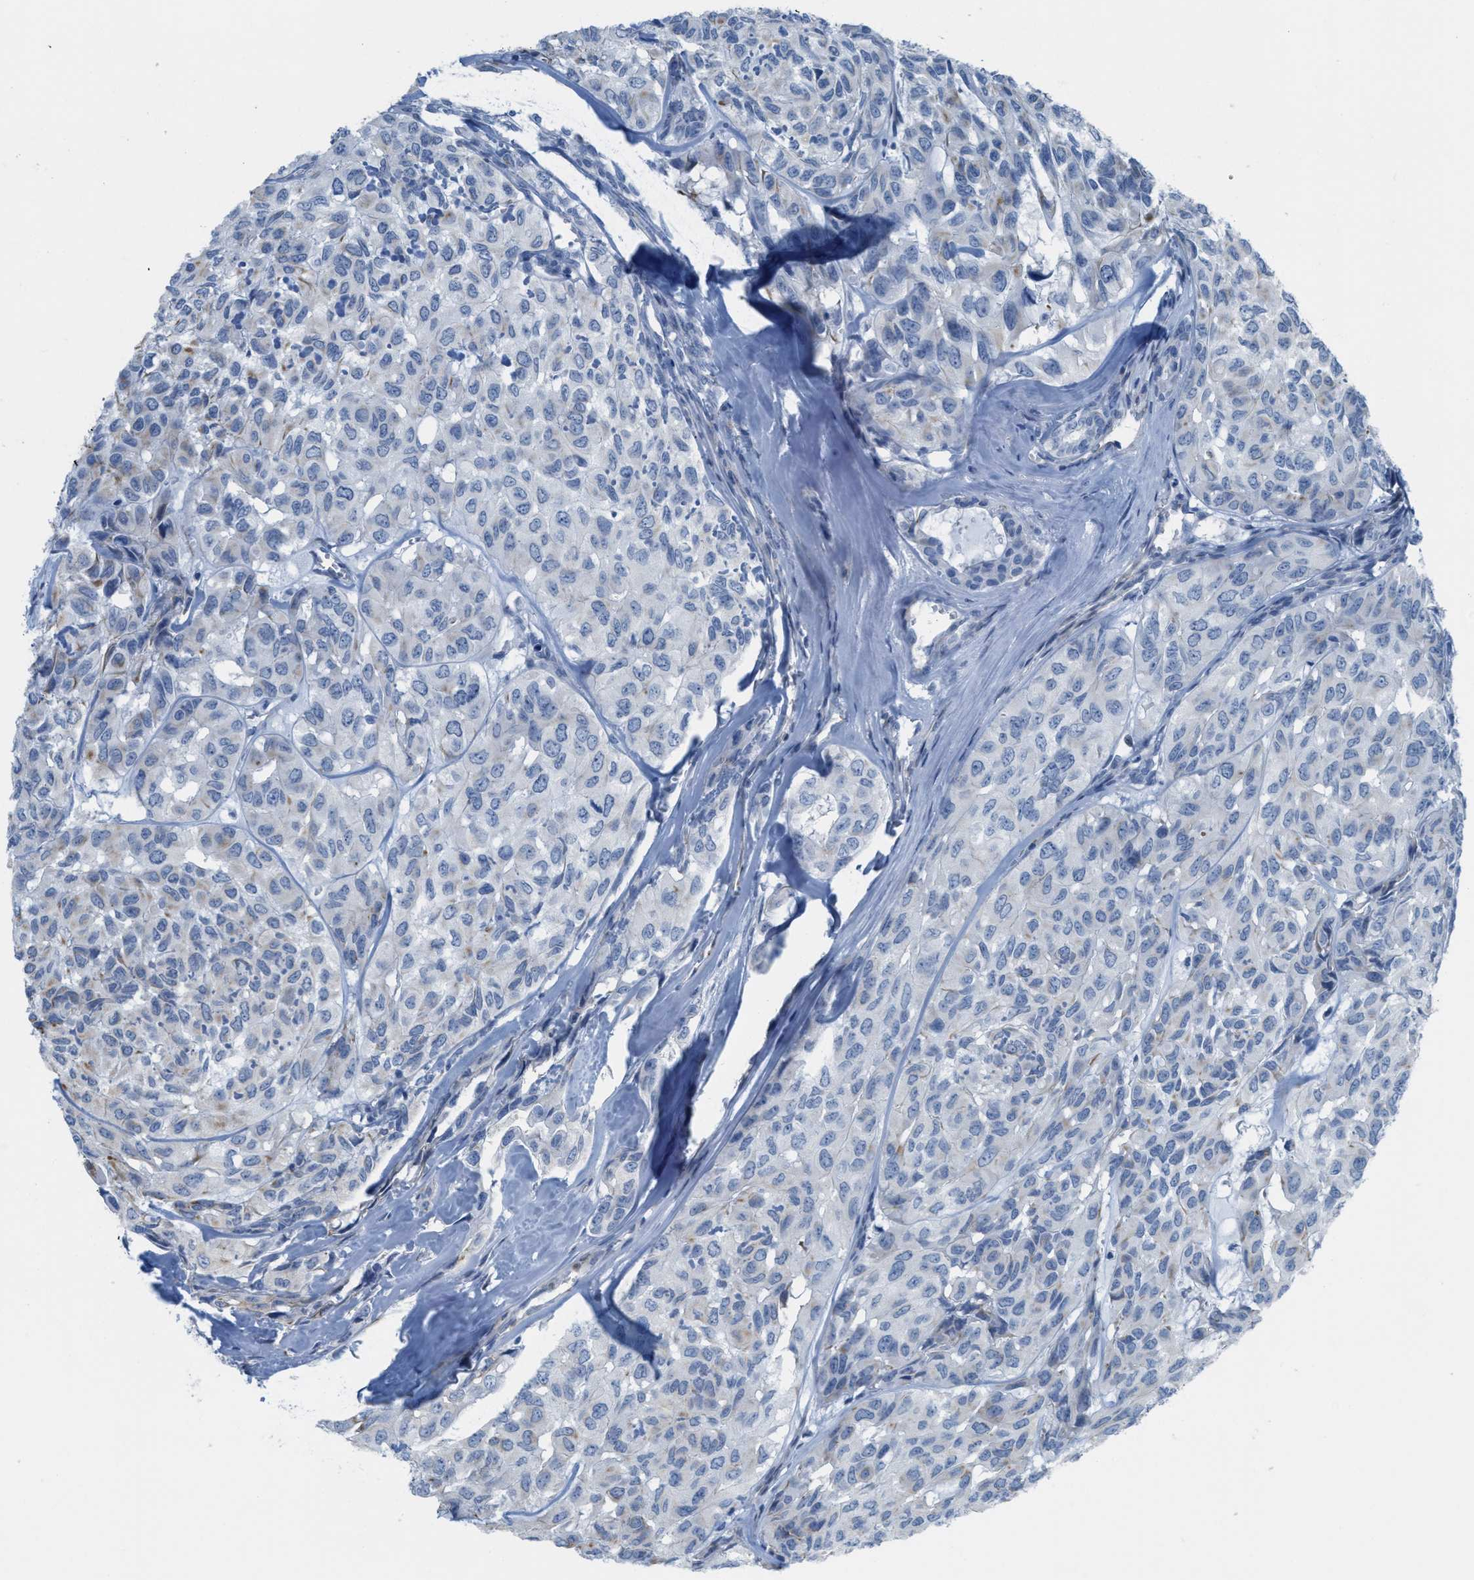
{"staining": {"intensity": "negative", "quantity": "none", "location": "none"}, "tissue": "head and neck cancer", "cell_type": "Tumor cells", "image_type": "cancer", "snomed": [{"axis": "morphology", "description": "Adenocarcinoma, NOS"}, {"axis": "topography", "description": "Salivary gland, NOS"}, {"axis": "topography", "description": "Head-Neck"}], "caption": "Immunohistochemical staining of human head and neck cancer reveals no significant staining in tumor cells.", "gene": "SLC12A1", "patient": {"sex": "female", "age": 76}}